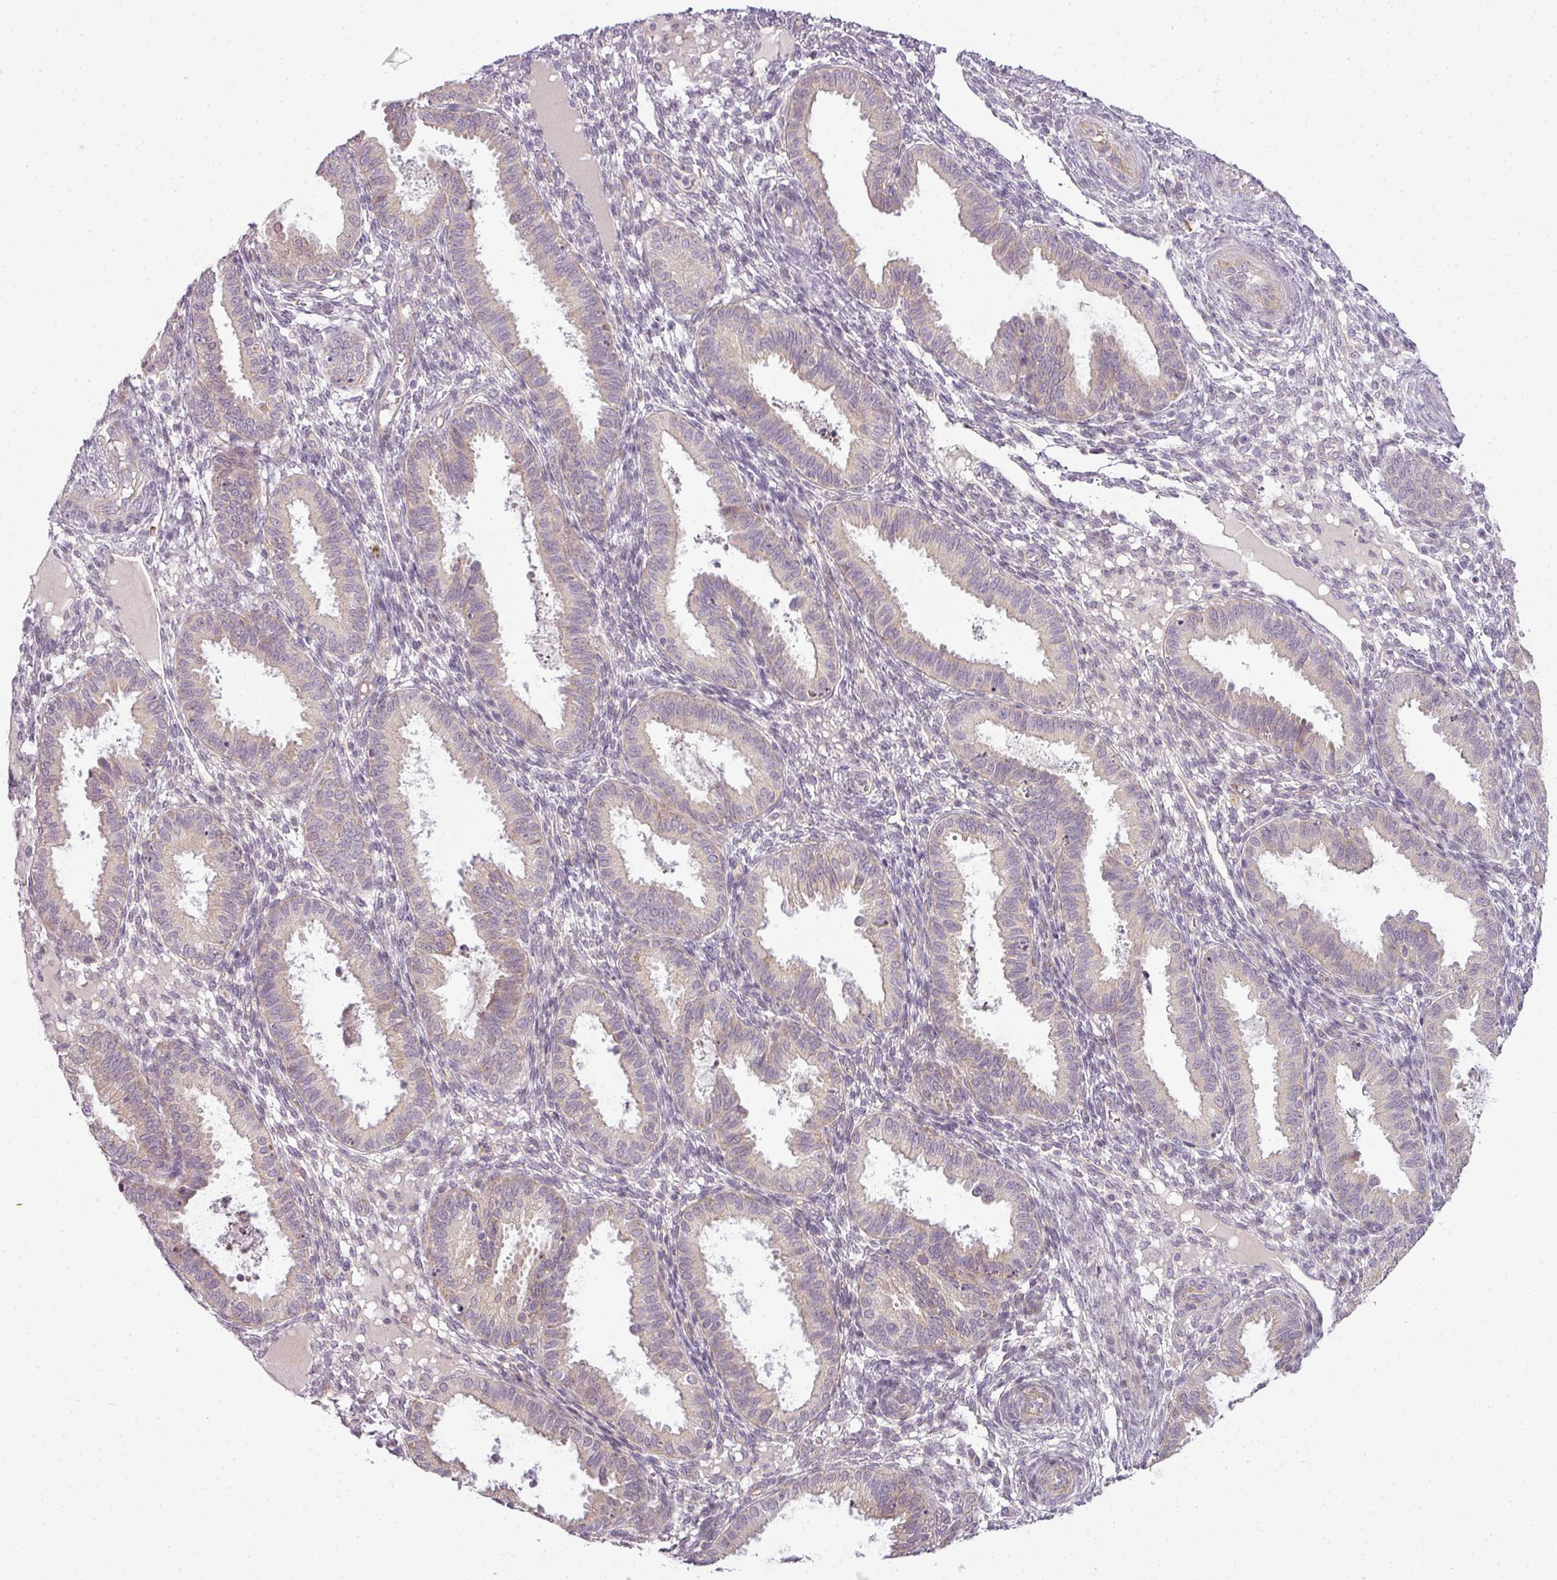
{"staining": {"intensity": "negative", "quantity": "none", "location": "none"}, "tissue": "endometrium", "cell_type": "Cells in endometrial stroma", "image_type": "normal", "snomed": [{"axis": "morphology", "description": "Normal tissue, NOS"}, {"axis": "topography", "description": "Endometrium"}], "caption": "Immunohistochemical staining of unremarkable endometrium shows no significant expression in cells in endometrial stroma. (Stains: DAB immunohistochemistry with hematoxylin counter stain, Microscopy: brightfield microscopy at high magnification).", "gene": "LY75", "patient": {"sex": "female", "age": 33}}